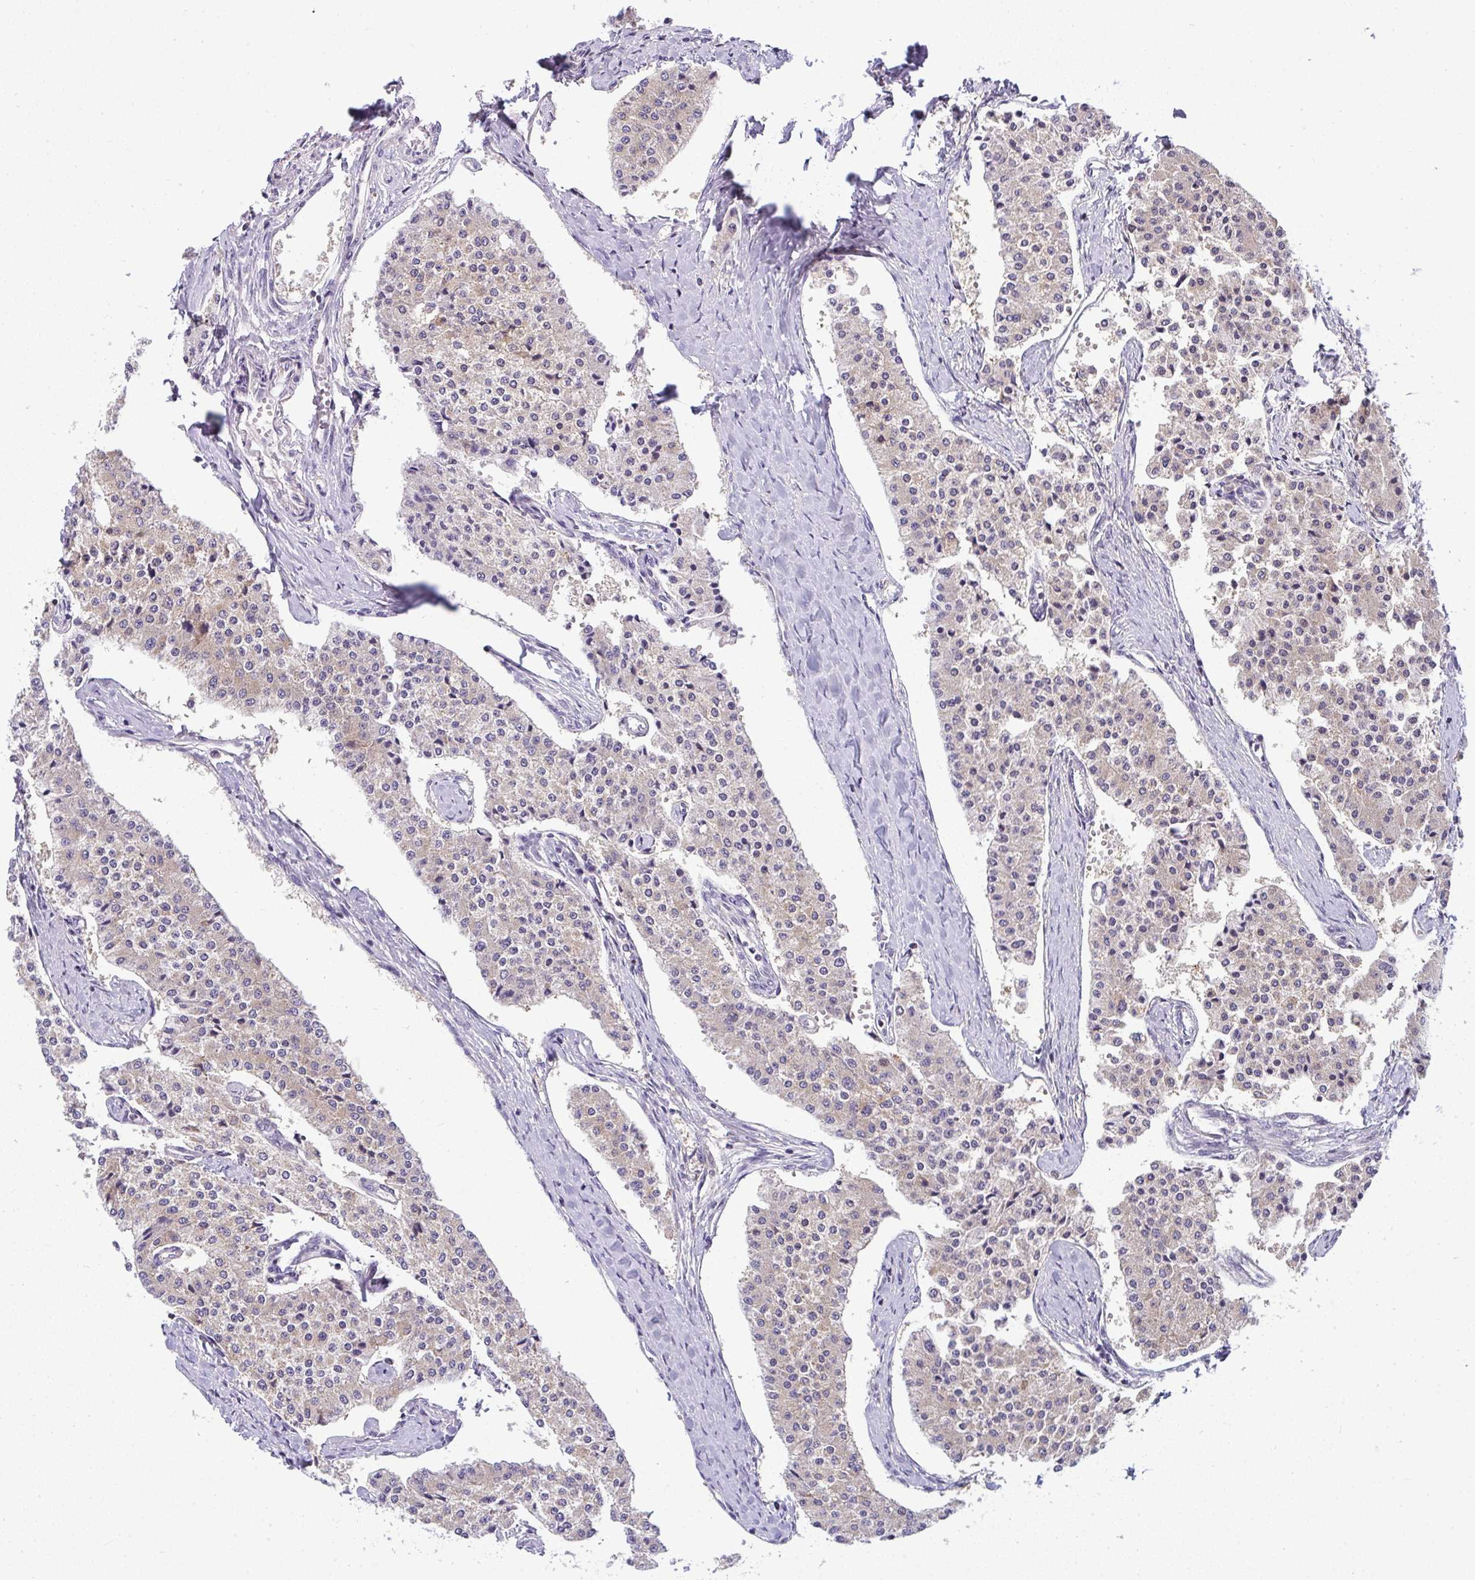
{"staining": {"intensity": "weak", "quantity": ">75%", "location": "cytoplasmic/membranous"}, "tissue": "carcinoid", "cell_type": "Tumor cells", "image_type": "cancer", "snomed": [{"axis": "morphology", "description": "Carcinoid, malignant, NOS"}, {"axis": "topography", "description": "Colon"}], "caption": "Protein expression analysis of human malignant carcinoid reveals weak cytoplasmic/membranous expression in approximately >75% of tumor cells. Immunohistochemistry (ihc) stains the protein of interest in brown and the nuclei are stained blue.", "gene": "SLC30A6", "patient": {"sex": "female", "age": 52}}